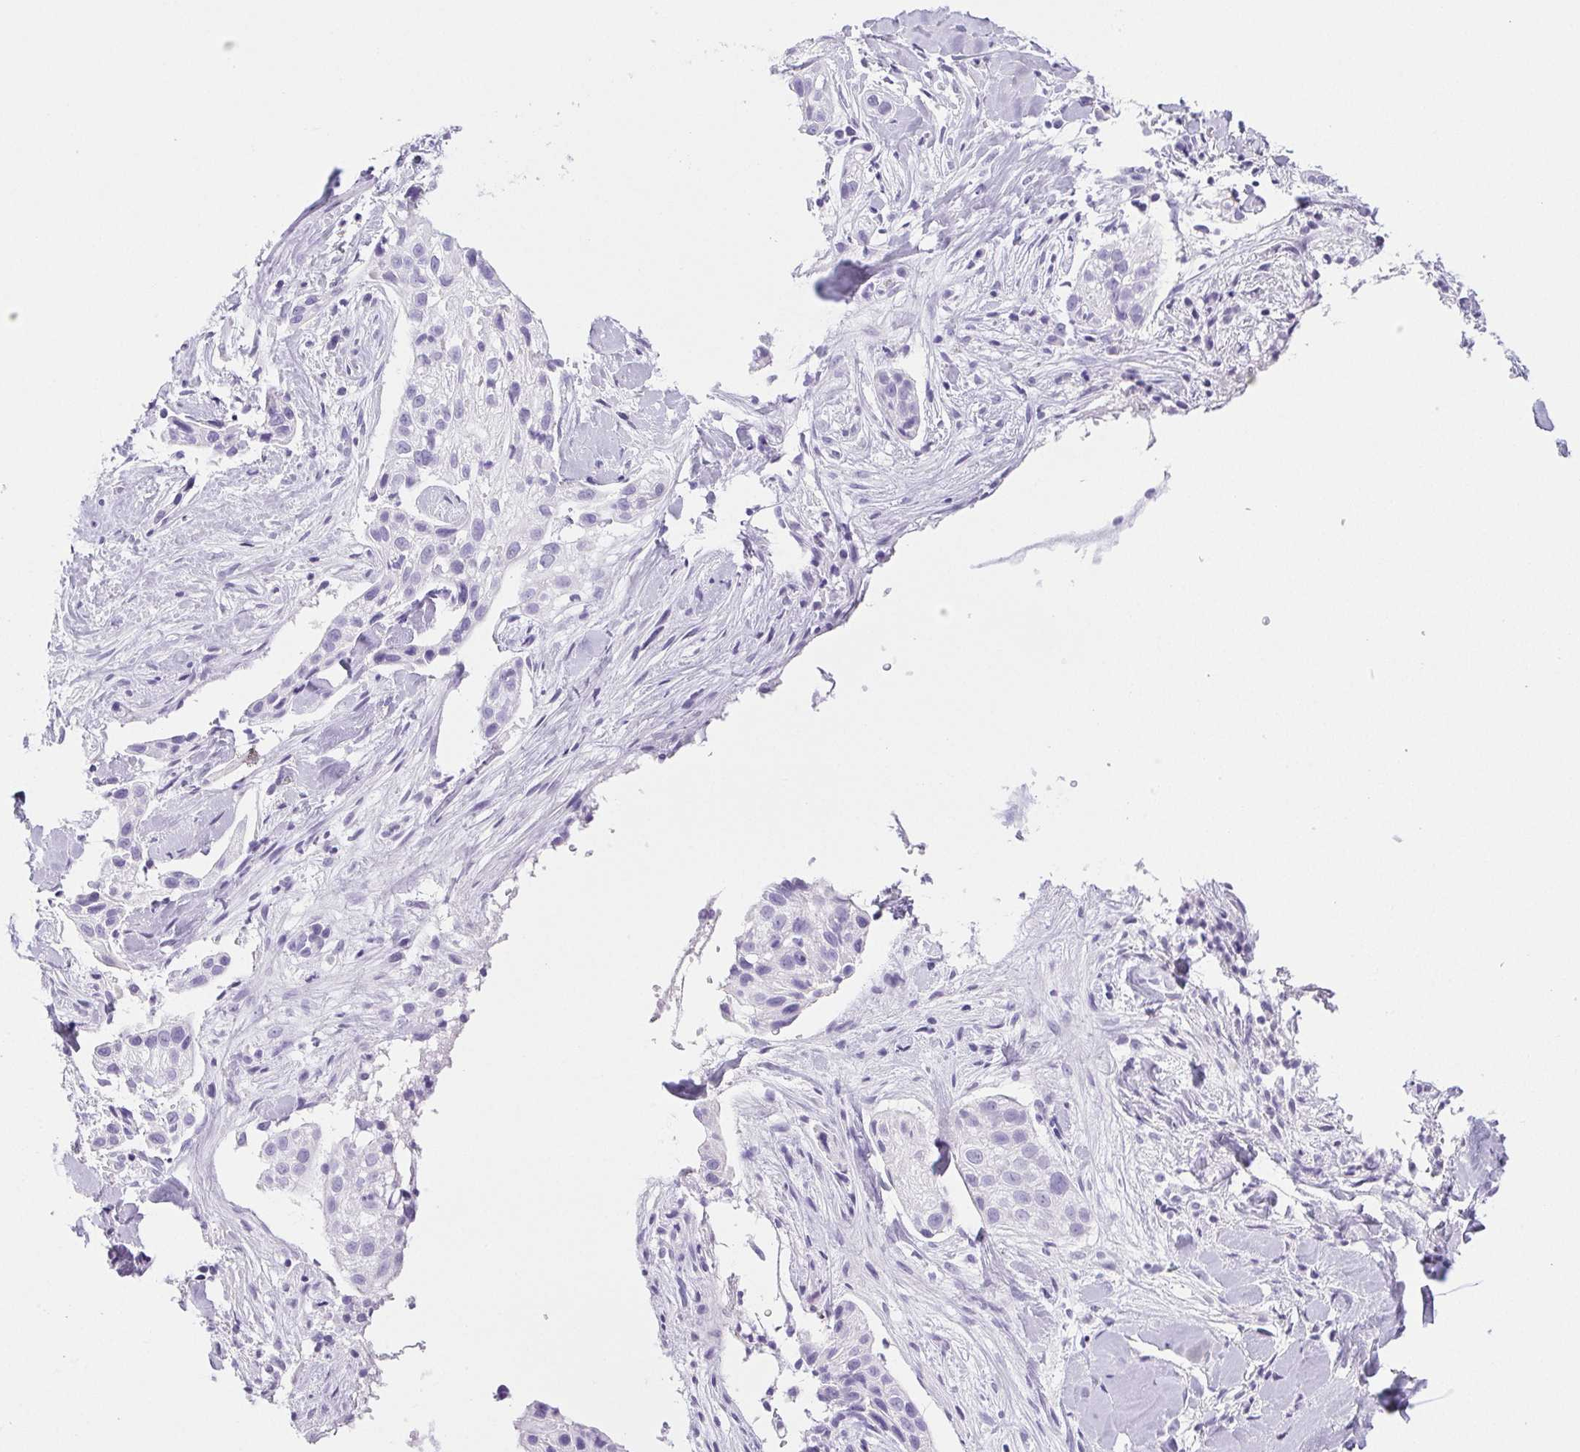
{"staining": {"intensity": "negative", "quantity": "none", "location": "none"}, "tissue": "skin cancer", "cell_type": "Tumor cells", "image_type": "cancer", "snomed": [{"axis": "morphology", "description": "Squamous cell carcinoma, NOS"}, {"axis": "topography", "description": "Skin"}], "caption": "Immunohistochemistry histopathology image of skin cancer stained for a protein (brown), which reveals no staining in tumor cells. Brightfield microscopy of immunohistochemistry stained with DAB (brown) and hematoxylin (blue), captured at high magnification.", "gene": "HLA-G", "patient": {"sex": "male", "age": 82}}